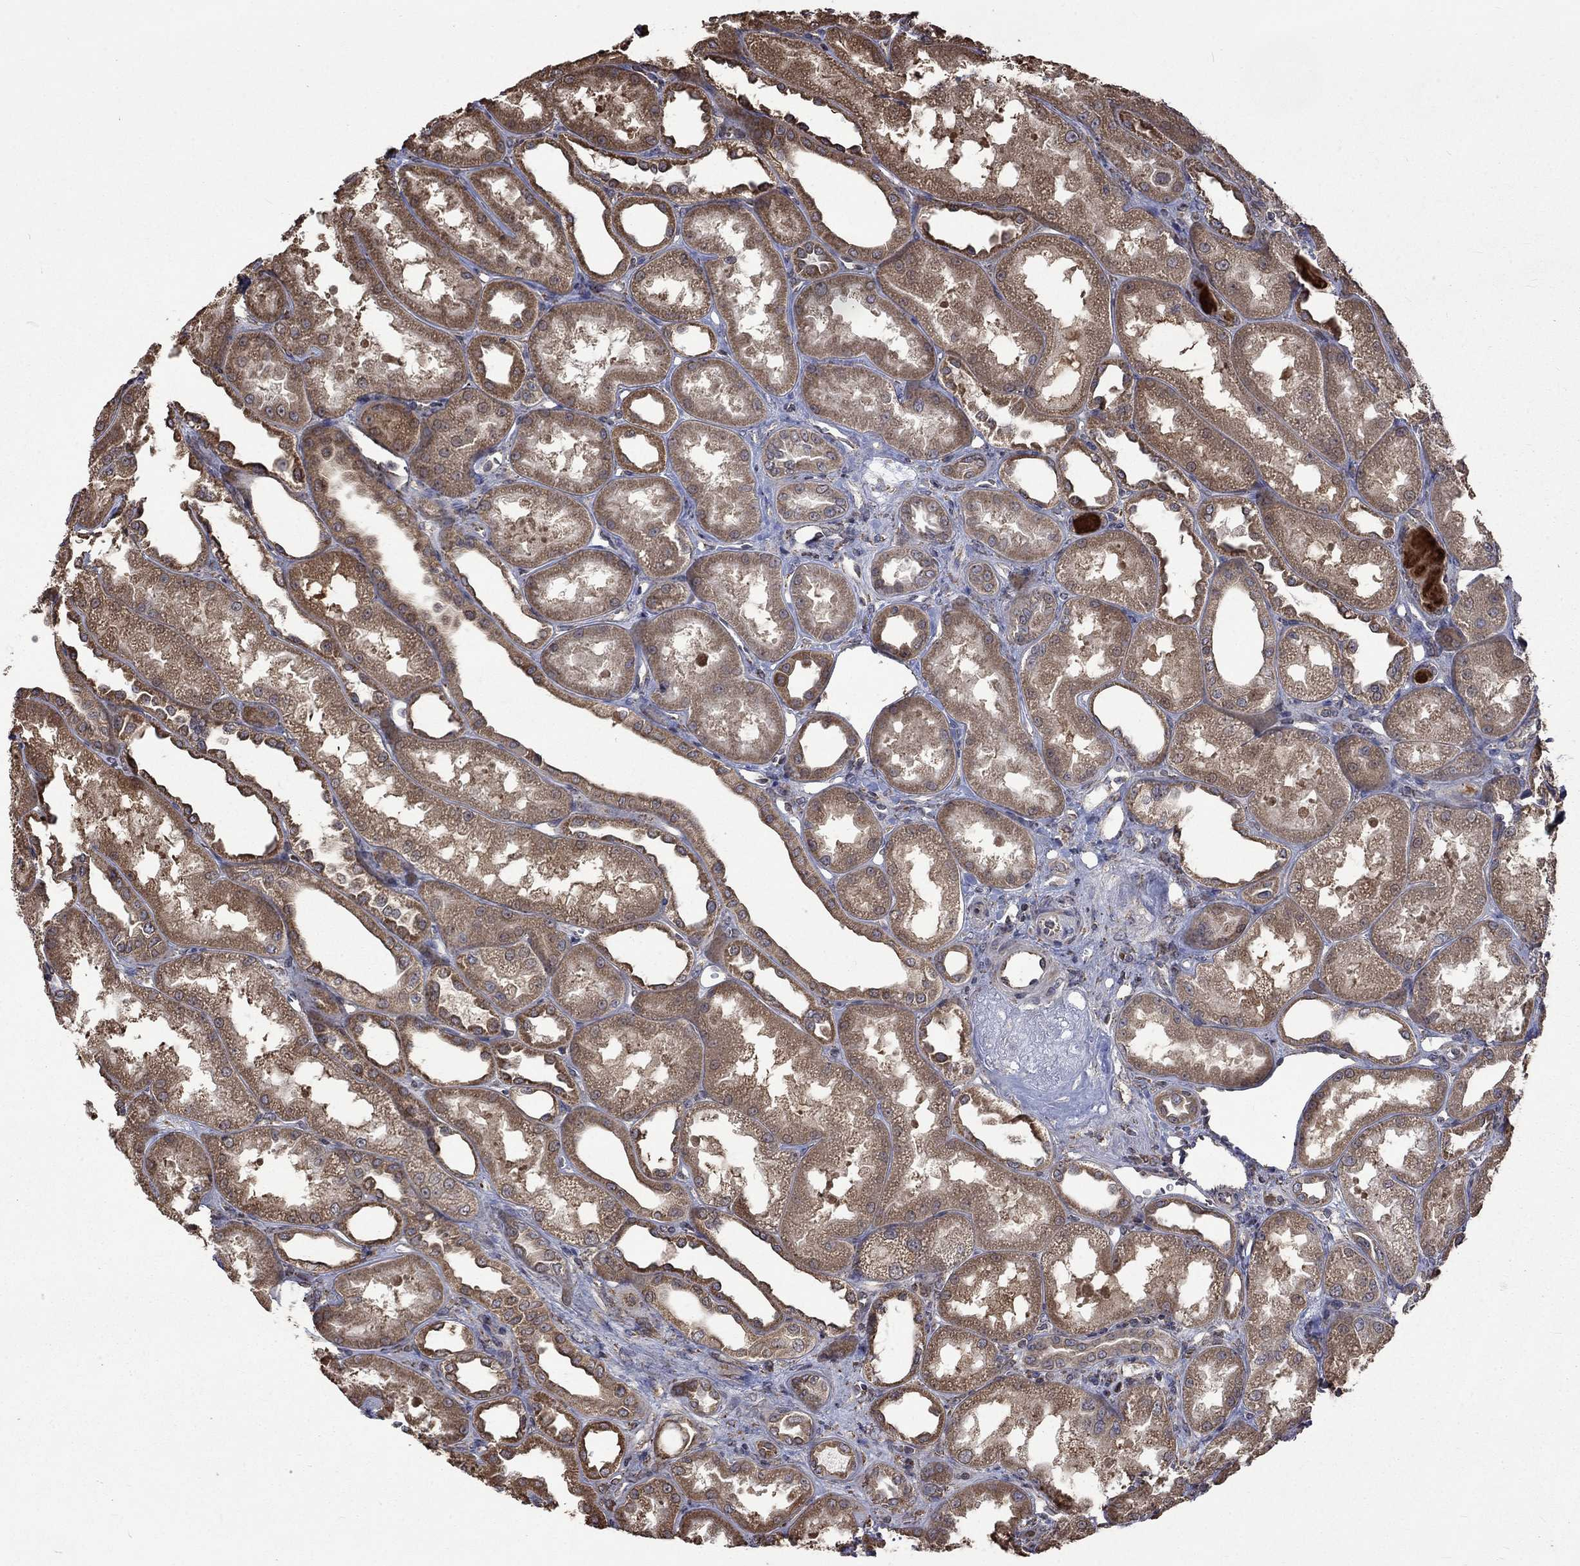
{"staining": {"intensity": "negative", "quantity": "none", "location": "none"}, "tissue": "kidney", "cell_type": "Cells in glomeruli", "image_type": "normal", "snomed": [{"axis": "morphology", "description": "Normal tissue, NOS"}, {"axis": "topography", "description": "Kidney"}], "caption": "Immunohistochemistry (IHC) of normal kidney displays no positivity in cells in glomeruli.", "gene": "ESRRA", "patient": {"sex": "male", "age": 61}}